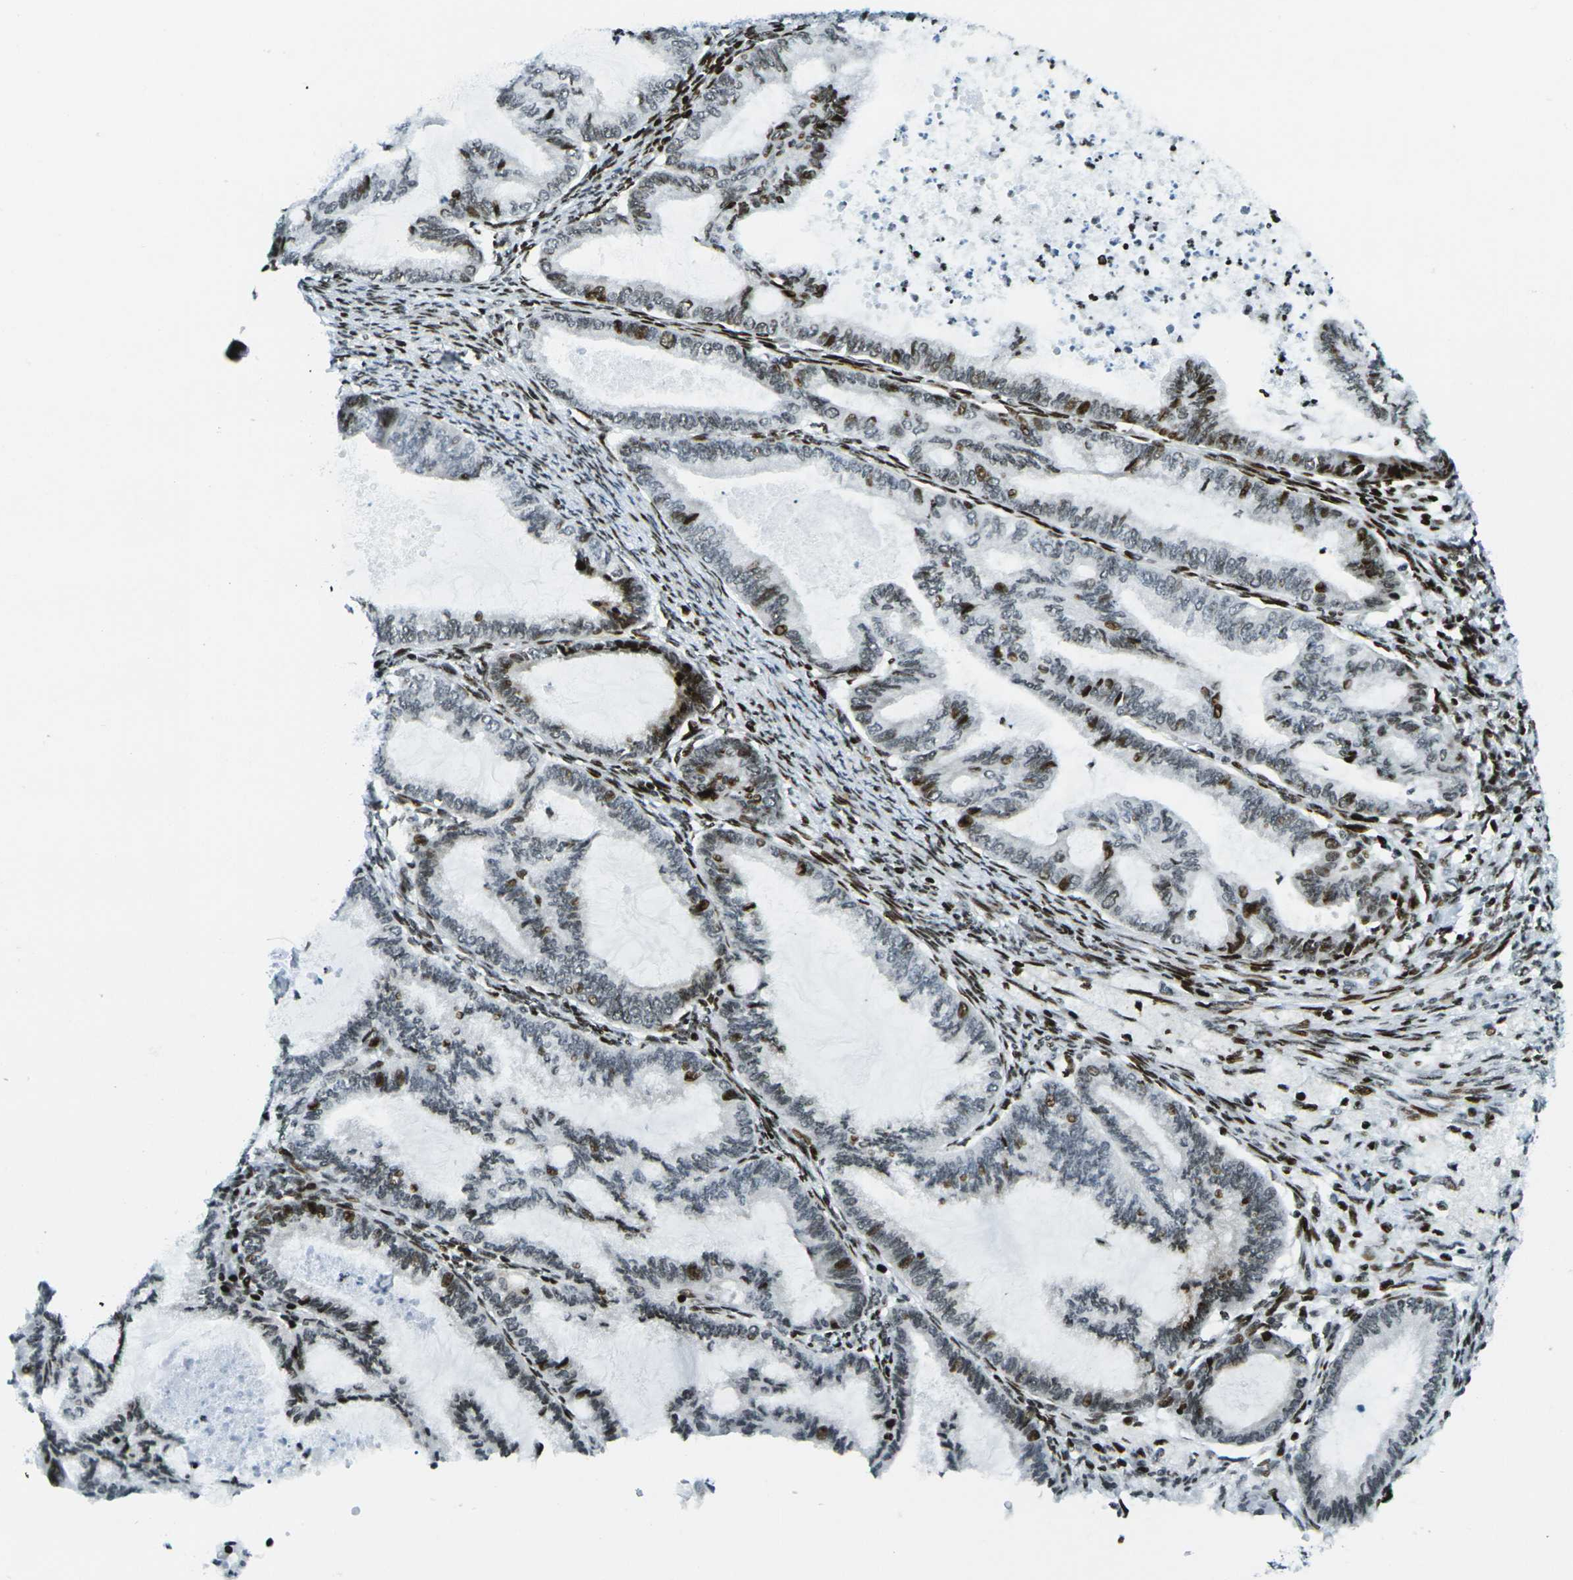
{"staining": {"intensity": "moderate", "quantity": ">75%", "location": "nuclear"}, "tissue": "cervical cancer", "cell_type": "Tumor cells", "image_type": "cancer", "snomed": [{"axis": "morphology", "description": "Normal tissue, NOS"}, {"axis": "morphology", "description": "Adenocarcinoma, NOS"}, {"axis": "topography", "description": "Cervix"}, {"axis": "topography", "description": "Endometrium"}], "caption": "Tumor cells reveal medium levels of moderate nuclear staining in about >75% of cells in cervical cancer (adenocarcinoma).", "gene": "H3-3A", "patient": {"sex": "female", "age": 86}}